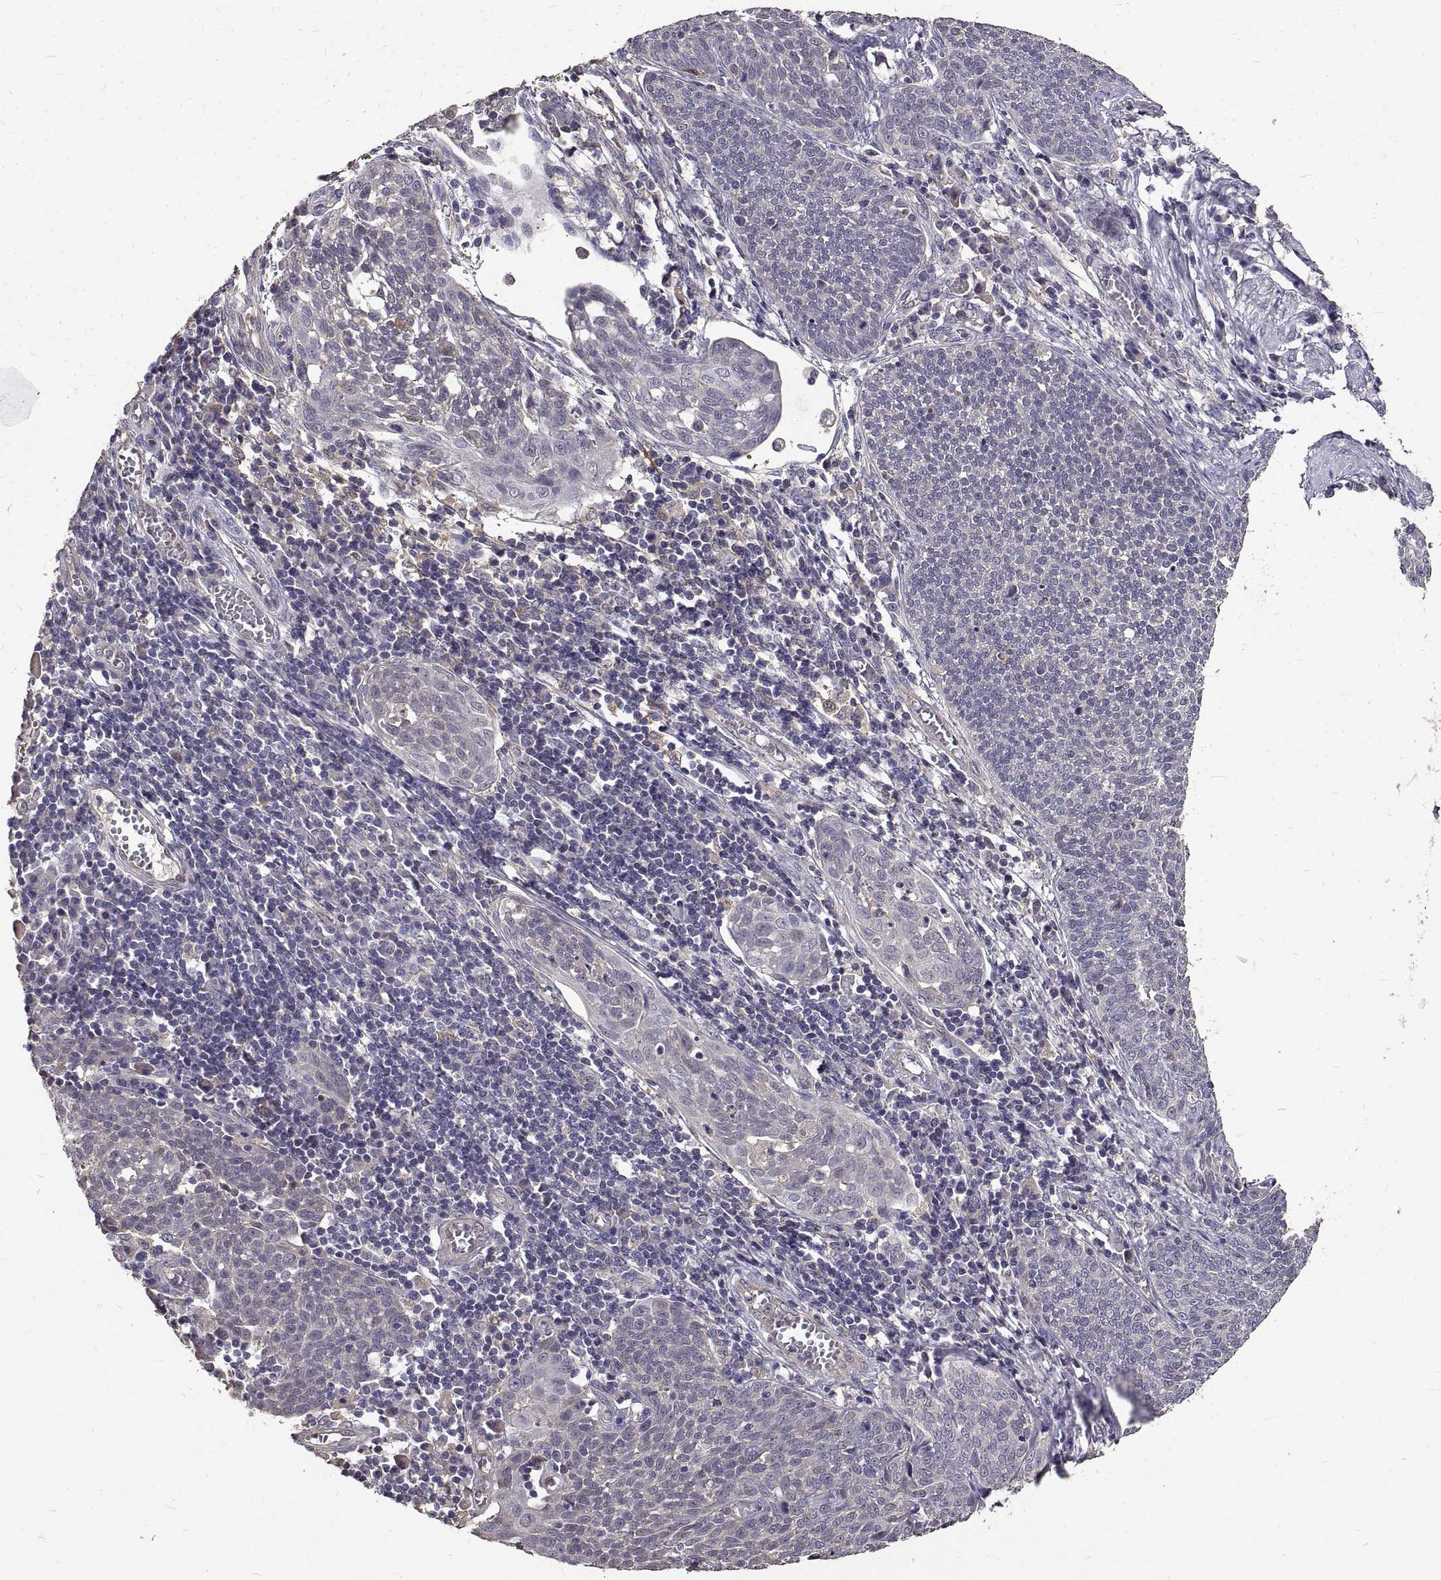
{"staining": {"intensity": "negative", "quantity": "none", "location": "none"}, "tissue": "cervical cancer", "cell_type": "Tumor cells", "image_type": "cancer", "snomed": [{"axis": "morphology", "description": "Squamous cell carcinoma, NOS"}, {"axis": "topography", "description": "Cervix"}], "caption": "High power microscopy micrograph of an IHC photomicrograph of cervical cancer, revealing no significant positivity in tumor cells.", "gene": "PEA15", "patient": {"sex": "female", "age": 34}}